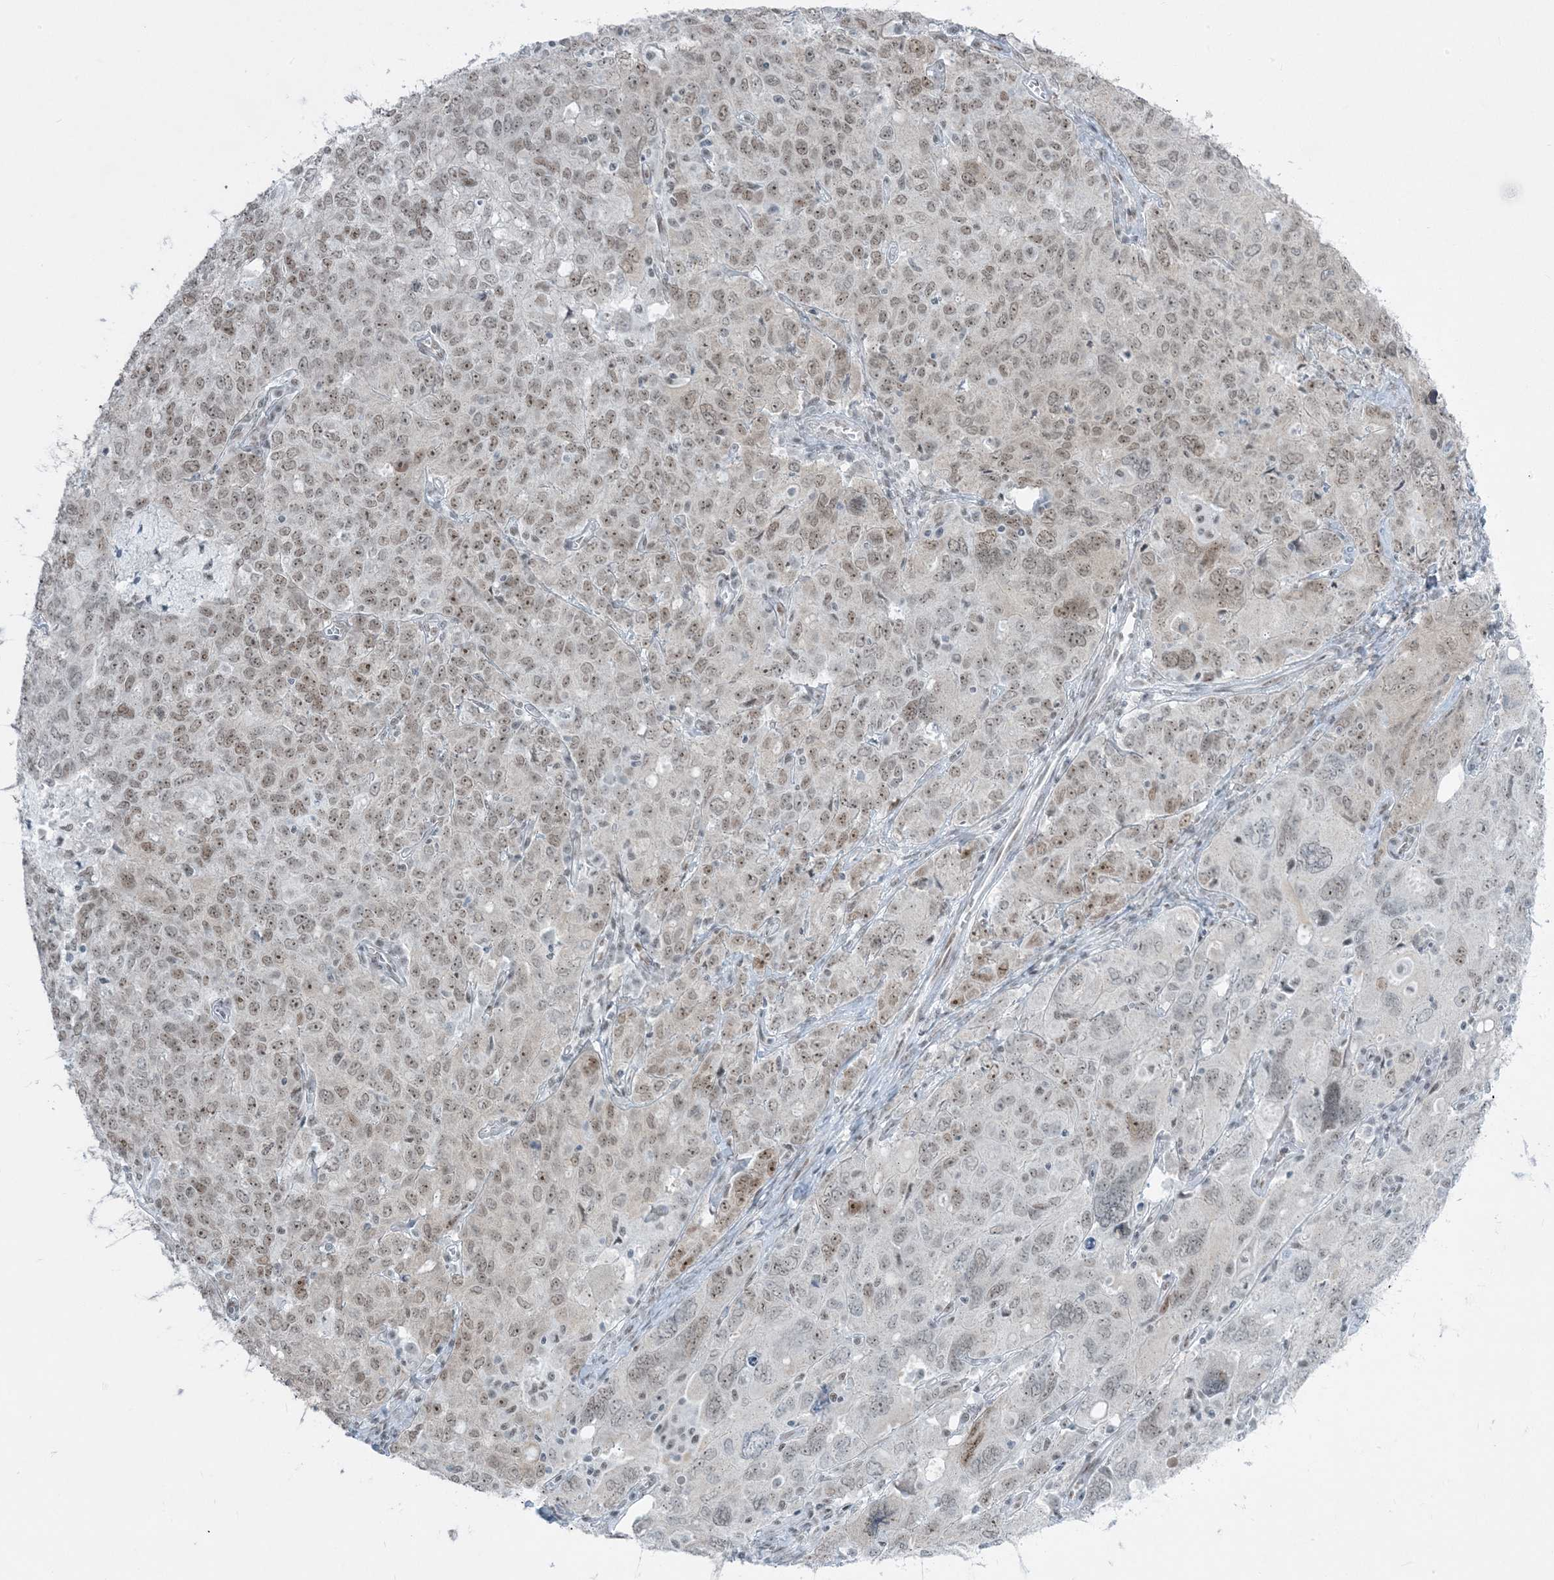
{"staining": {"intensity": "moderate", "quantity": "25%-75%", "location": "nuclear"}, "tissue": "ovarian cancer", "cell_type": "Tumor cells", "image_type": "cancer", "snomed": [{"axis": "morphology", "description": "Carcinoma, endometroid"}, {"axis": "topography", "description": "Ovary"}], "caption": "Endometroid carcinoma (ovarian) stained with a protein marker shows moderate staining in tumor cells.", "gene": "ZNF787", "patient": {"sex": "female", "age": 62}}